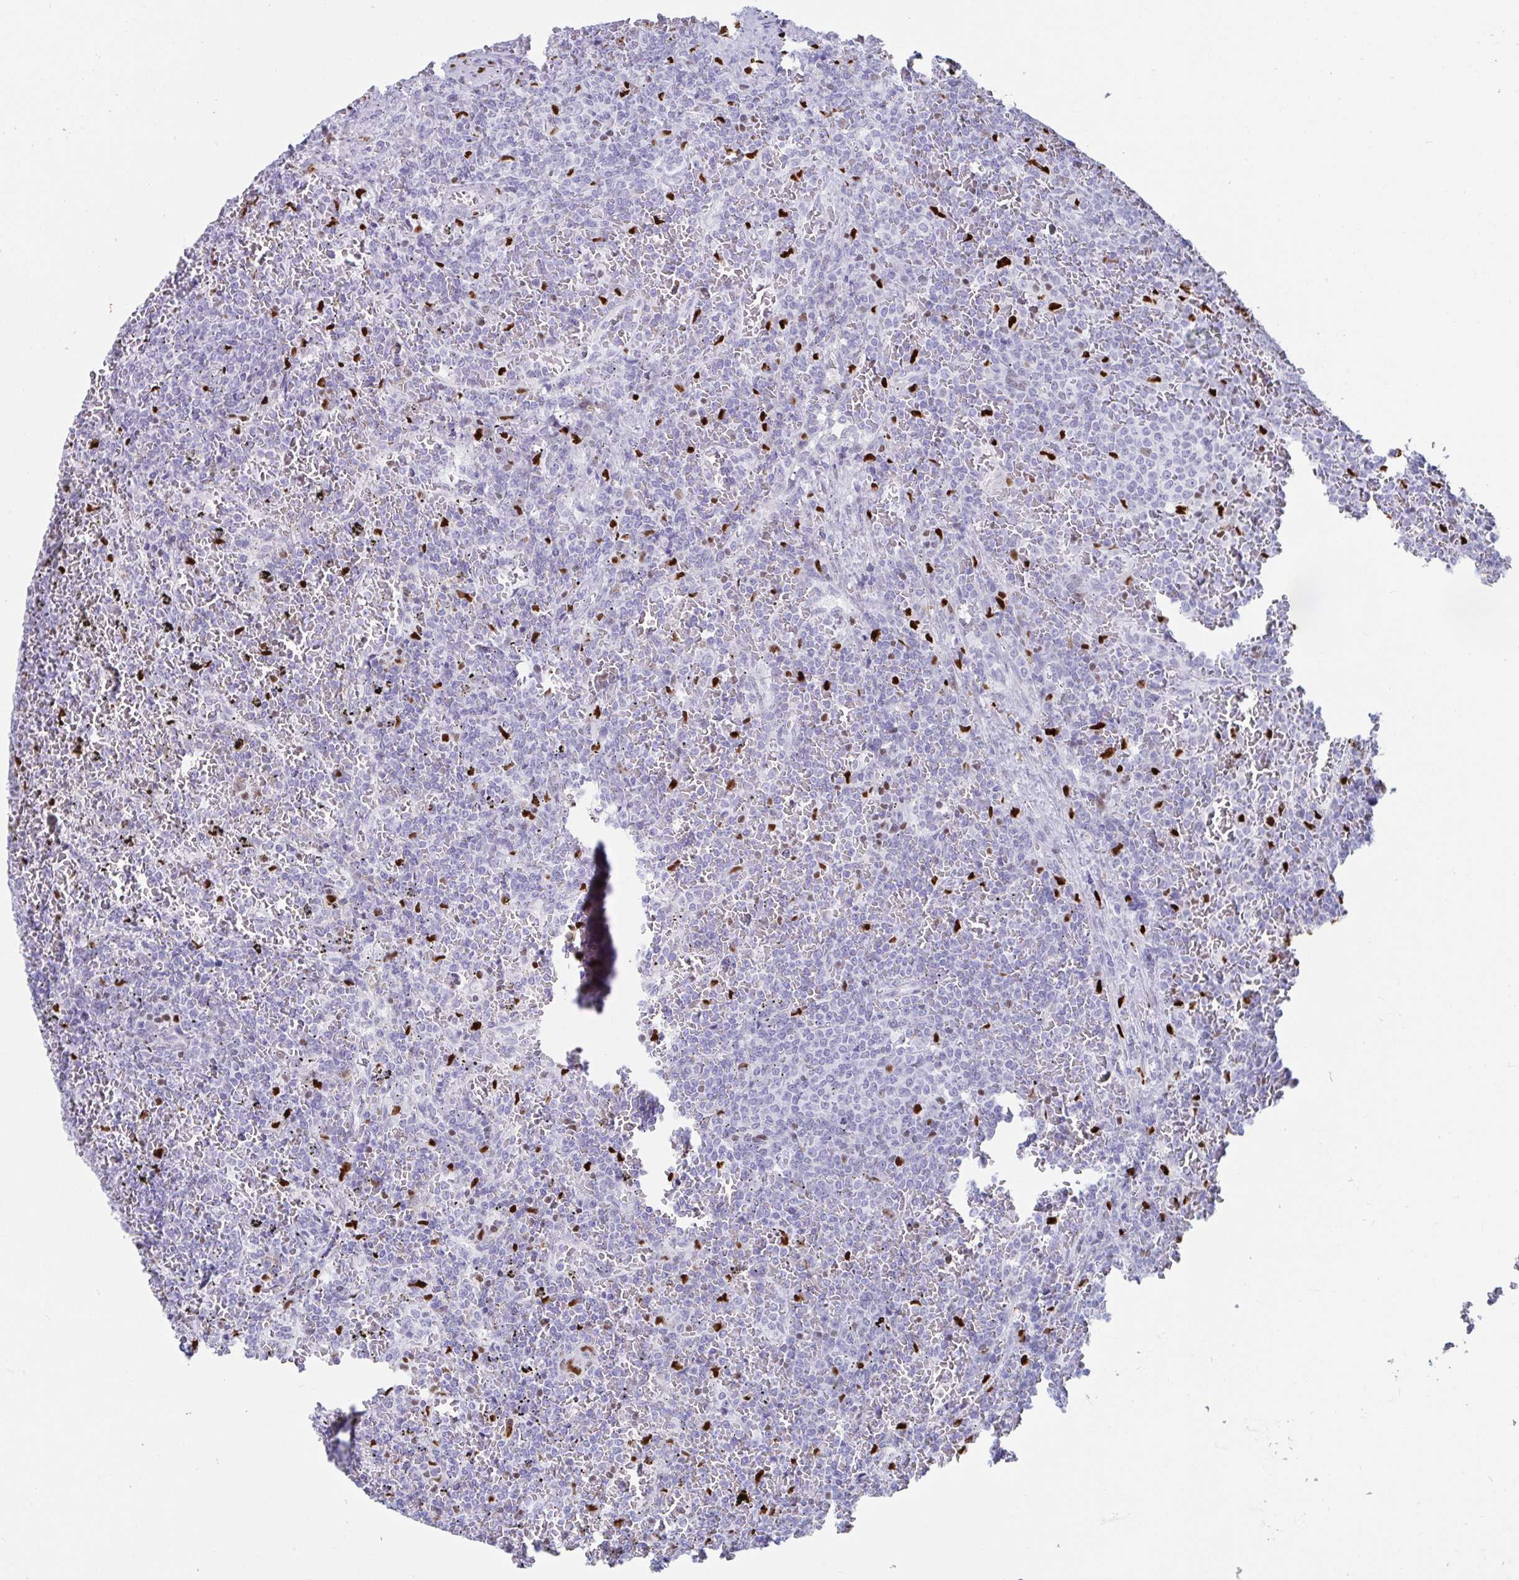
{"staining": {"intensity": "negative", "quantity": "none", "location": "none"}, "tissue": "lymphoma", "cell_type": "Tumor cells", "image_type": "cancer", "snomed": [{"axis": "morphology", "description": "Malignant lymphoma, non-Hodgkin's type, Low grade"}, {"axis": "topography", "description": "Spleen"}], "caption": "Low-grade malignant lymphoma, non-Hodgkin's type was stained to show a protein in brown. There is no significant positivity in tumor cells.", "gene": "ZNF586", "patient": {"sex": "female", "age": 77}}